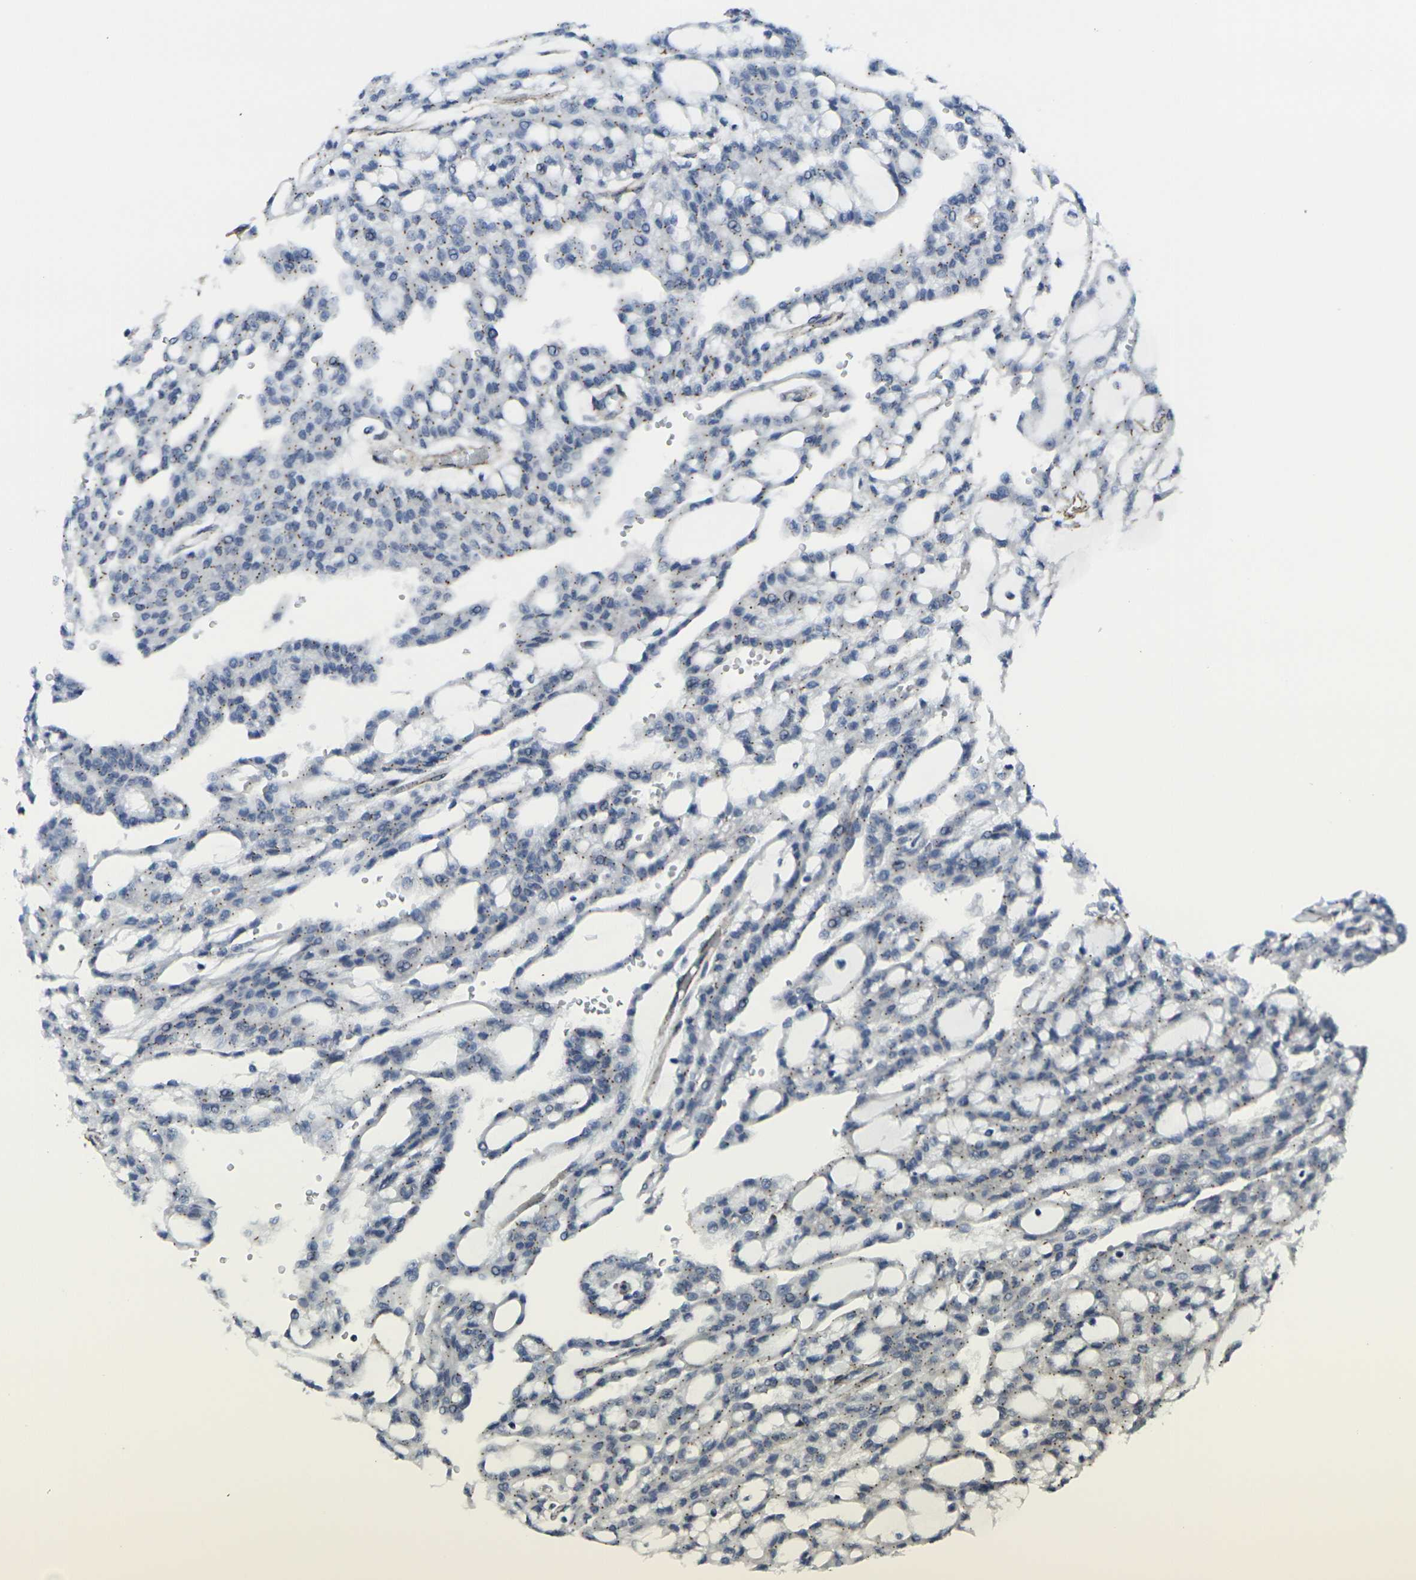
{"staining": {"intensity": "moderate", "quantity": "<25%", "location": "cytoplasmic/membranous"}, "tissue": "renal cancer", "cell_type": "Tumor cells", "image_type": "cancer", "snomed": [{"axis": "morphology", "description": "Adenocarcinoma, NOS"}, {"axis": "topography", "description": "Kidney"}], "caption": "This photomicrograph demonstrates immunohistochemistry staining of human renal cancer, with low moderate cytoplasmic/membranous positivity in about <25% of tumor cells.", "gene": "CDH11", "patient": {"sex": "male", "age": 63}}